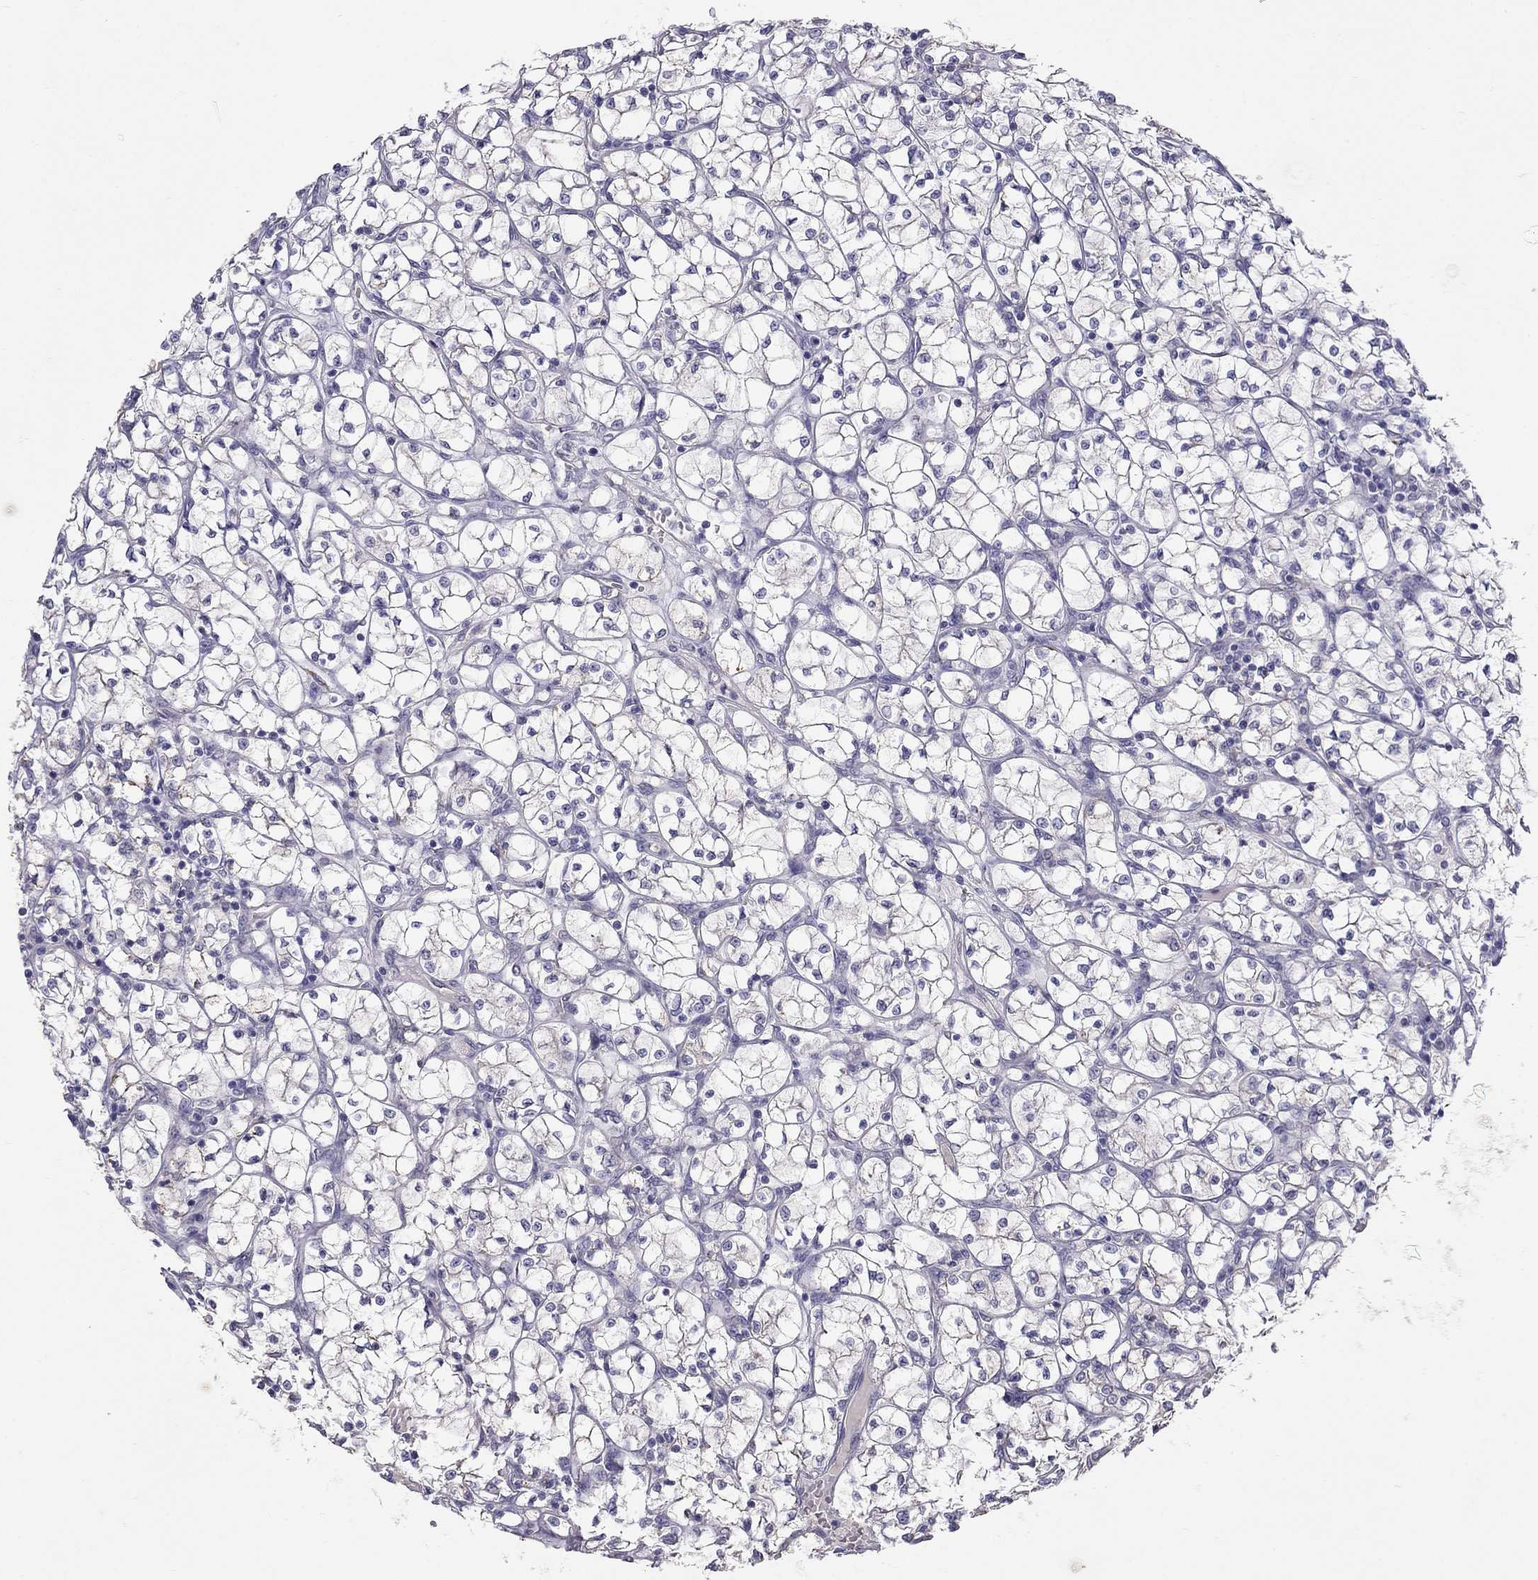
{"staining": {"intensity": "negative", "quantity": "none", "location": "none"}, "tissue": "renal cancer", "cell_type": "Tumor cells", "image_type": "cancer", "snomed": [{"axis": "morphology", "description": "Adenocarcinoma, NOS"}, {"axis": "topography", "description": "Kidney"}], "caption": "Immunohistochemistry (IHC) histopathology image of human renal cancer (adenocarcinoma) stained for a protein (brown), which exhibits no staining in tumor cells.", "gene": "MYO3B", "patient": {"sex": "female", "age": 64}}